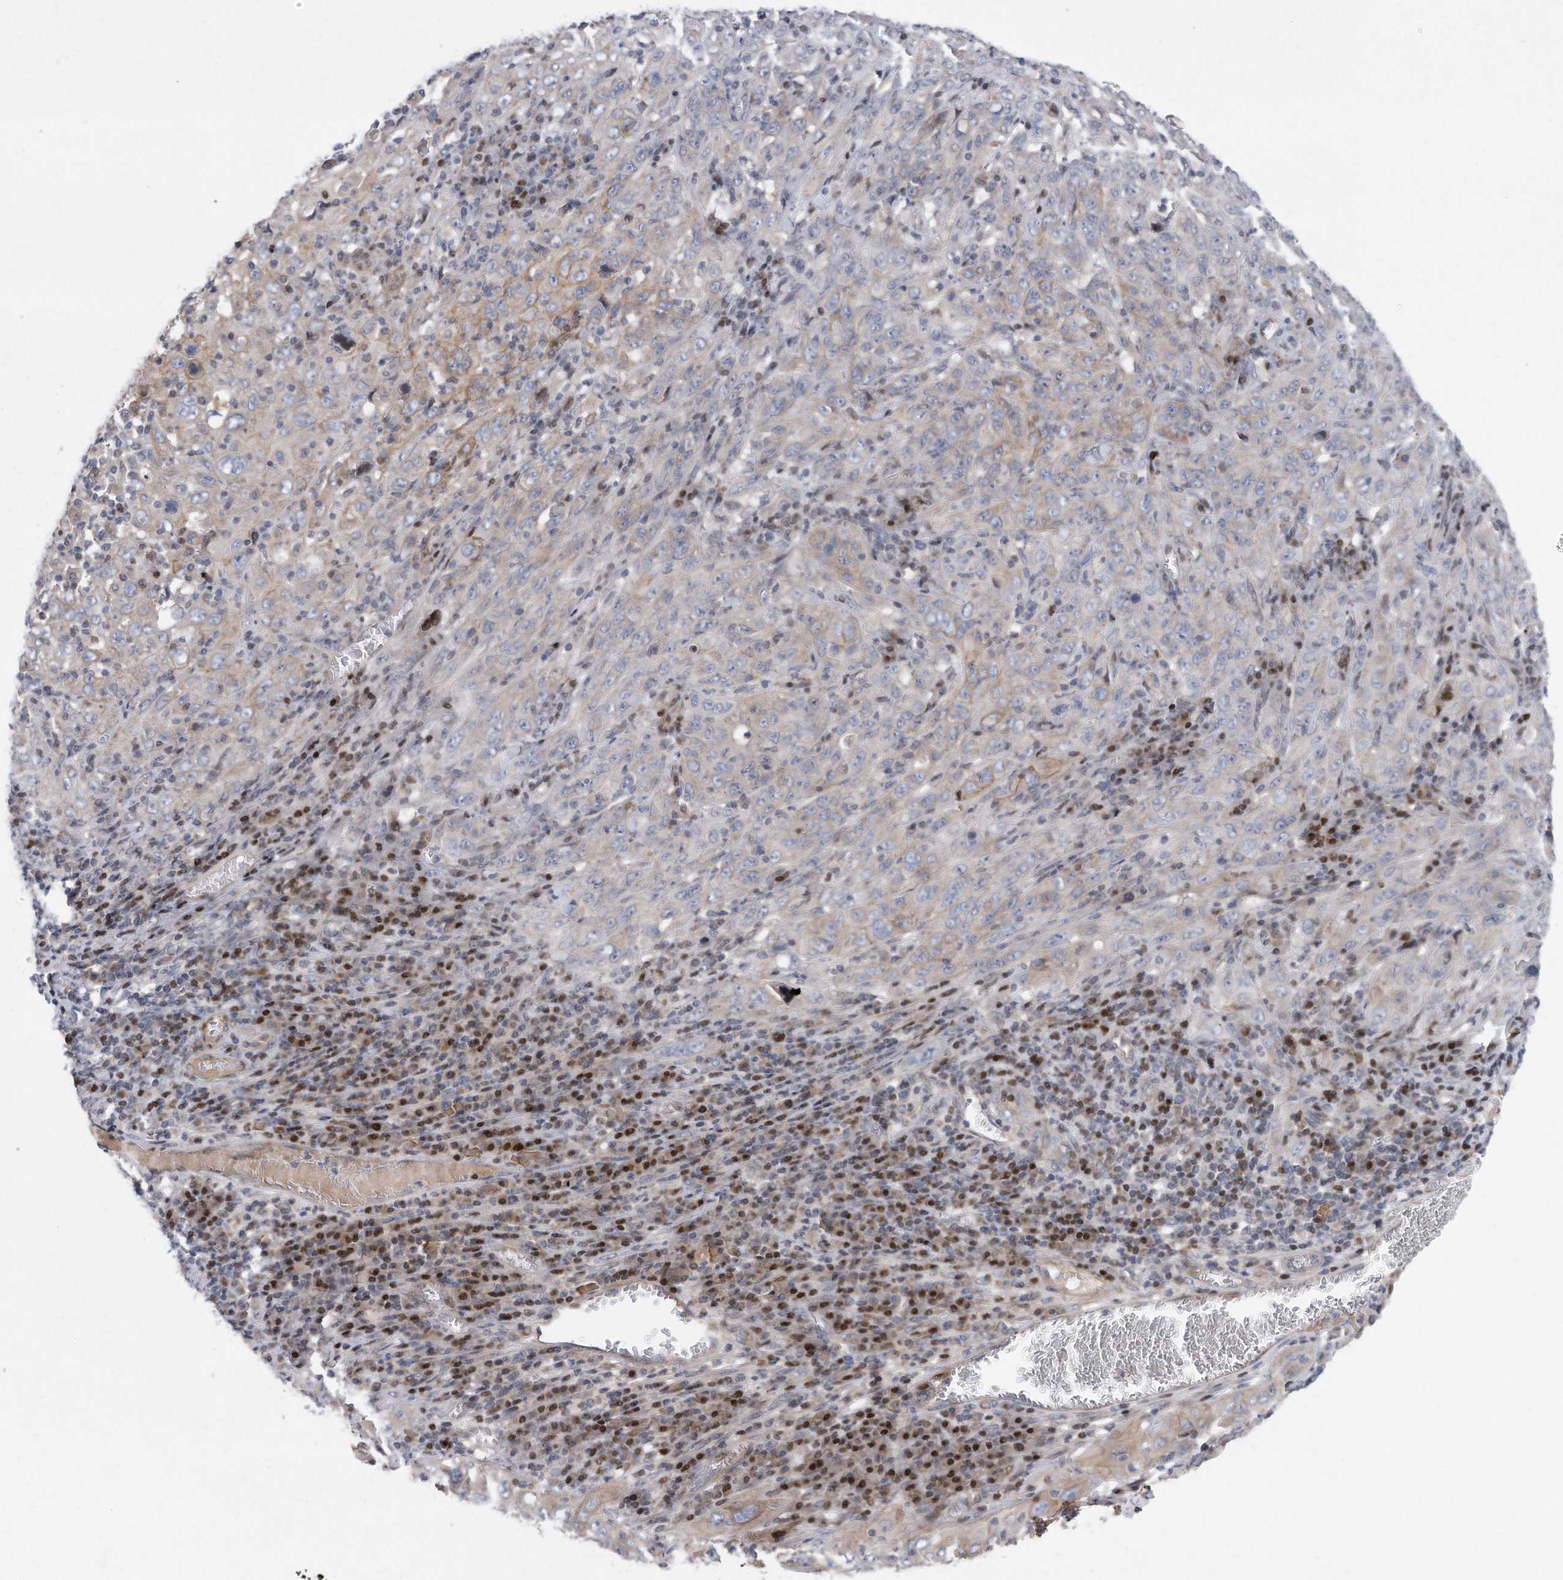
{"staining": {"intensity": "negative", "quantity": "none", "location": "none"}, "tissue": "cervical cancer", "cell_type": "Tumor cells", "image_type": "cancer", "snomed": [{"axis": "morphology", "description": "Squamous cell carcinoma, NOS"}, {"axis": "topography", "description": "Cervix"}], "caption": "Tumor cells show no significant staining in cervical squamous cell carcinoma.", "gene": "CDH12", "patient": {"sex": "female", "age": 46}}